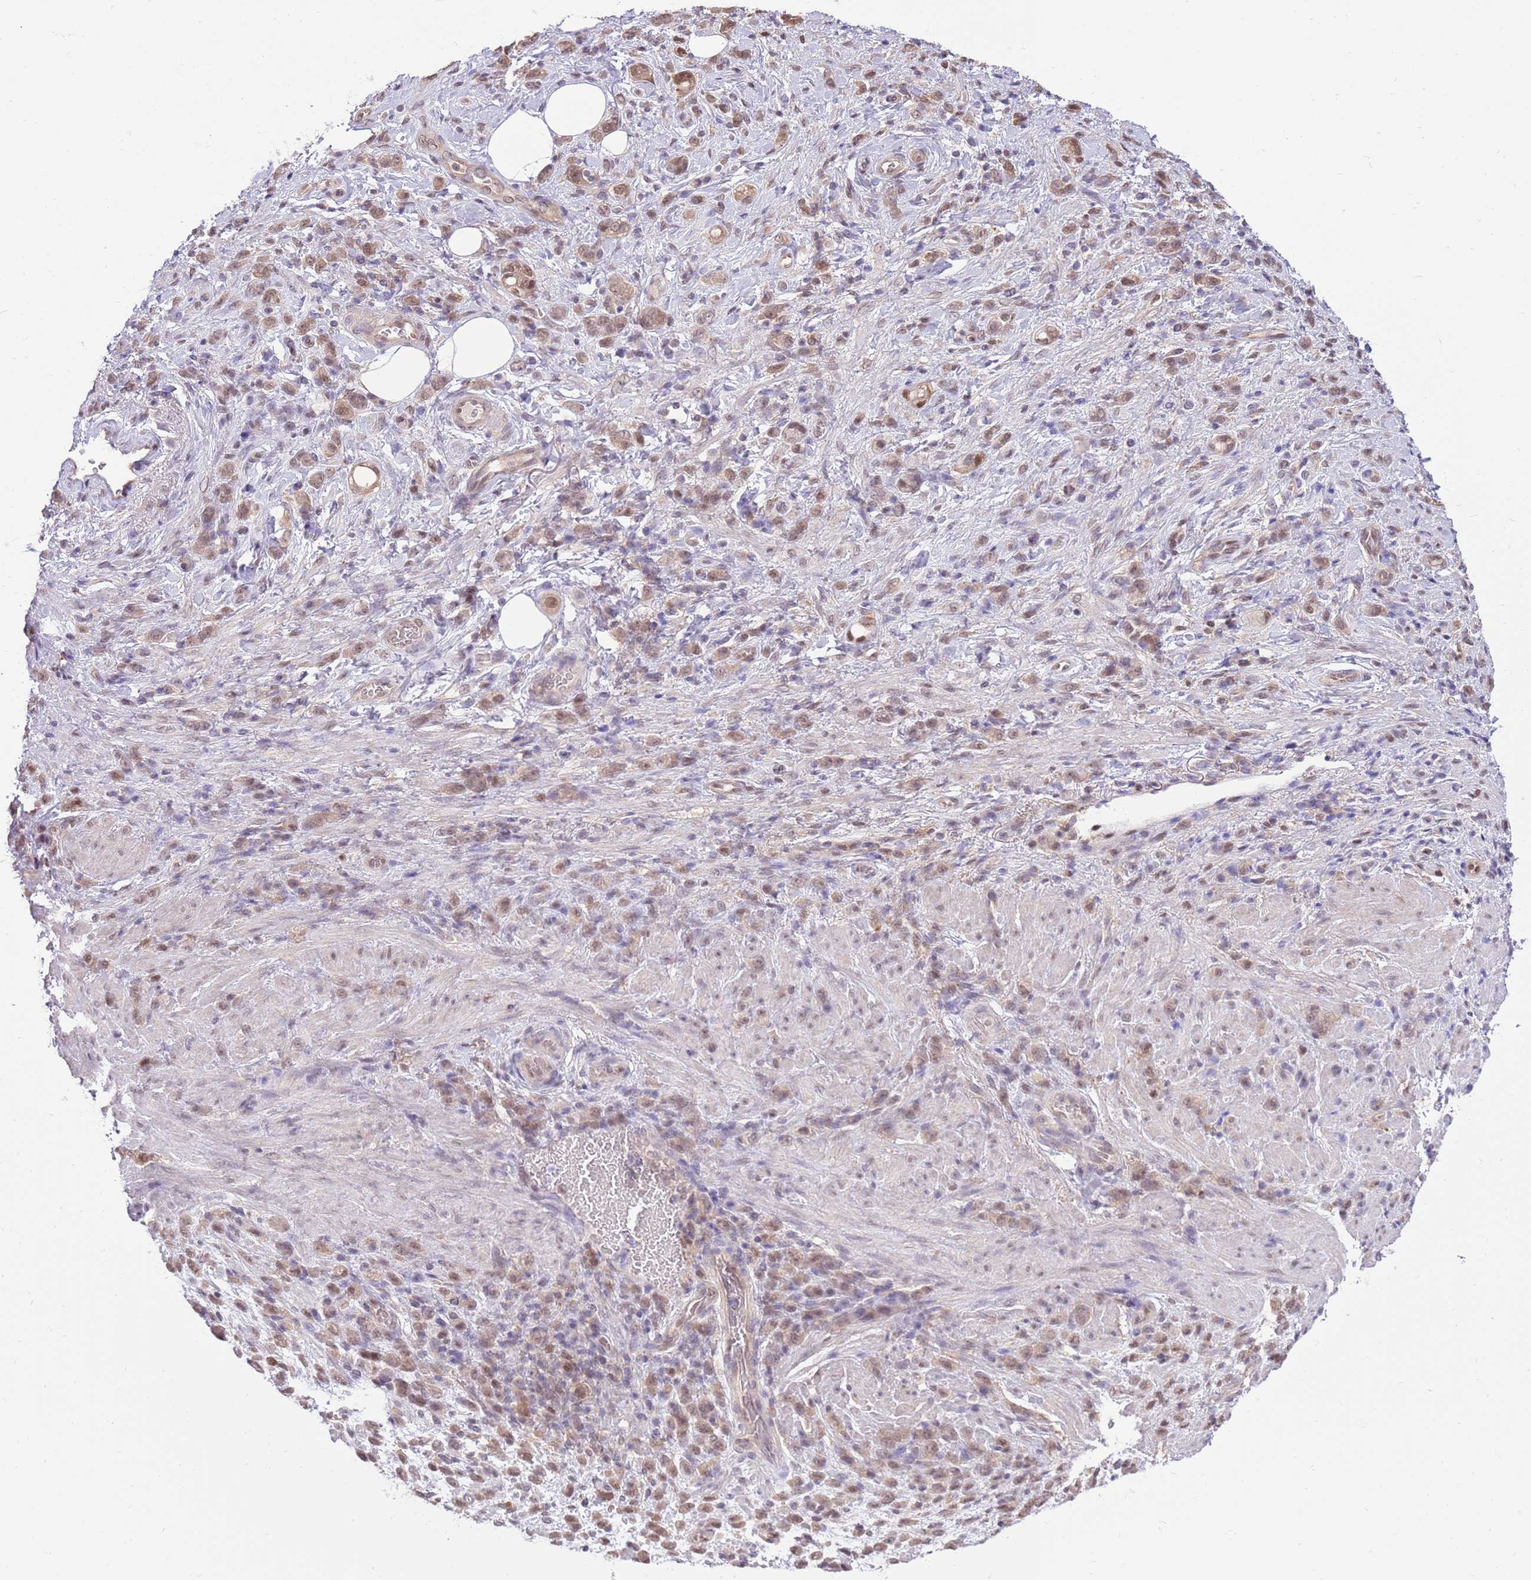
{"staining": {"intensity": "weak", "quantity": ">75%", "location": "cytoplasmic/membranous,nuclear"}, "tissue": "stomach cancer", "cell_type": "Tumor cells", "image_type": "cancer", "snomed": [{"axis": "morphology", "description": "Adenocarcinoma, NOS"}, {"axis": "topography", "description": "Stomach"}], "caption": "Immunohistochemical staining of human stomach cancer (adenocarcinoma) exhibits low levels of weak cytoplasmic/membranous and nuclear protein expression in about >75% of tumor cells. (DAB IHC, brown staining for protein, blue staining for nuclei).", "gene": "NSFL1C", "patient": {"sex": "male", "age": 77}}